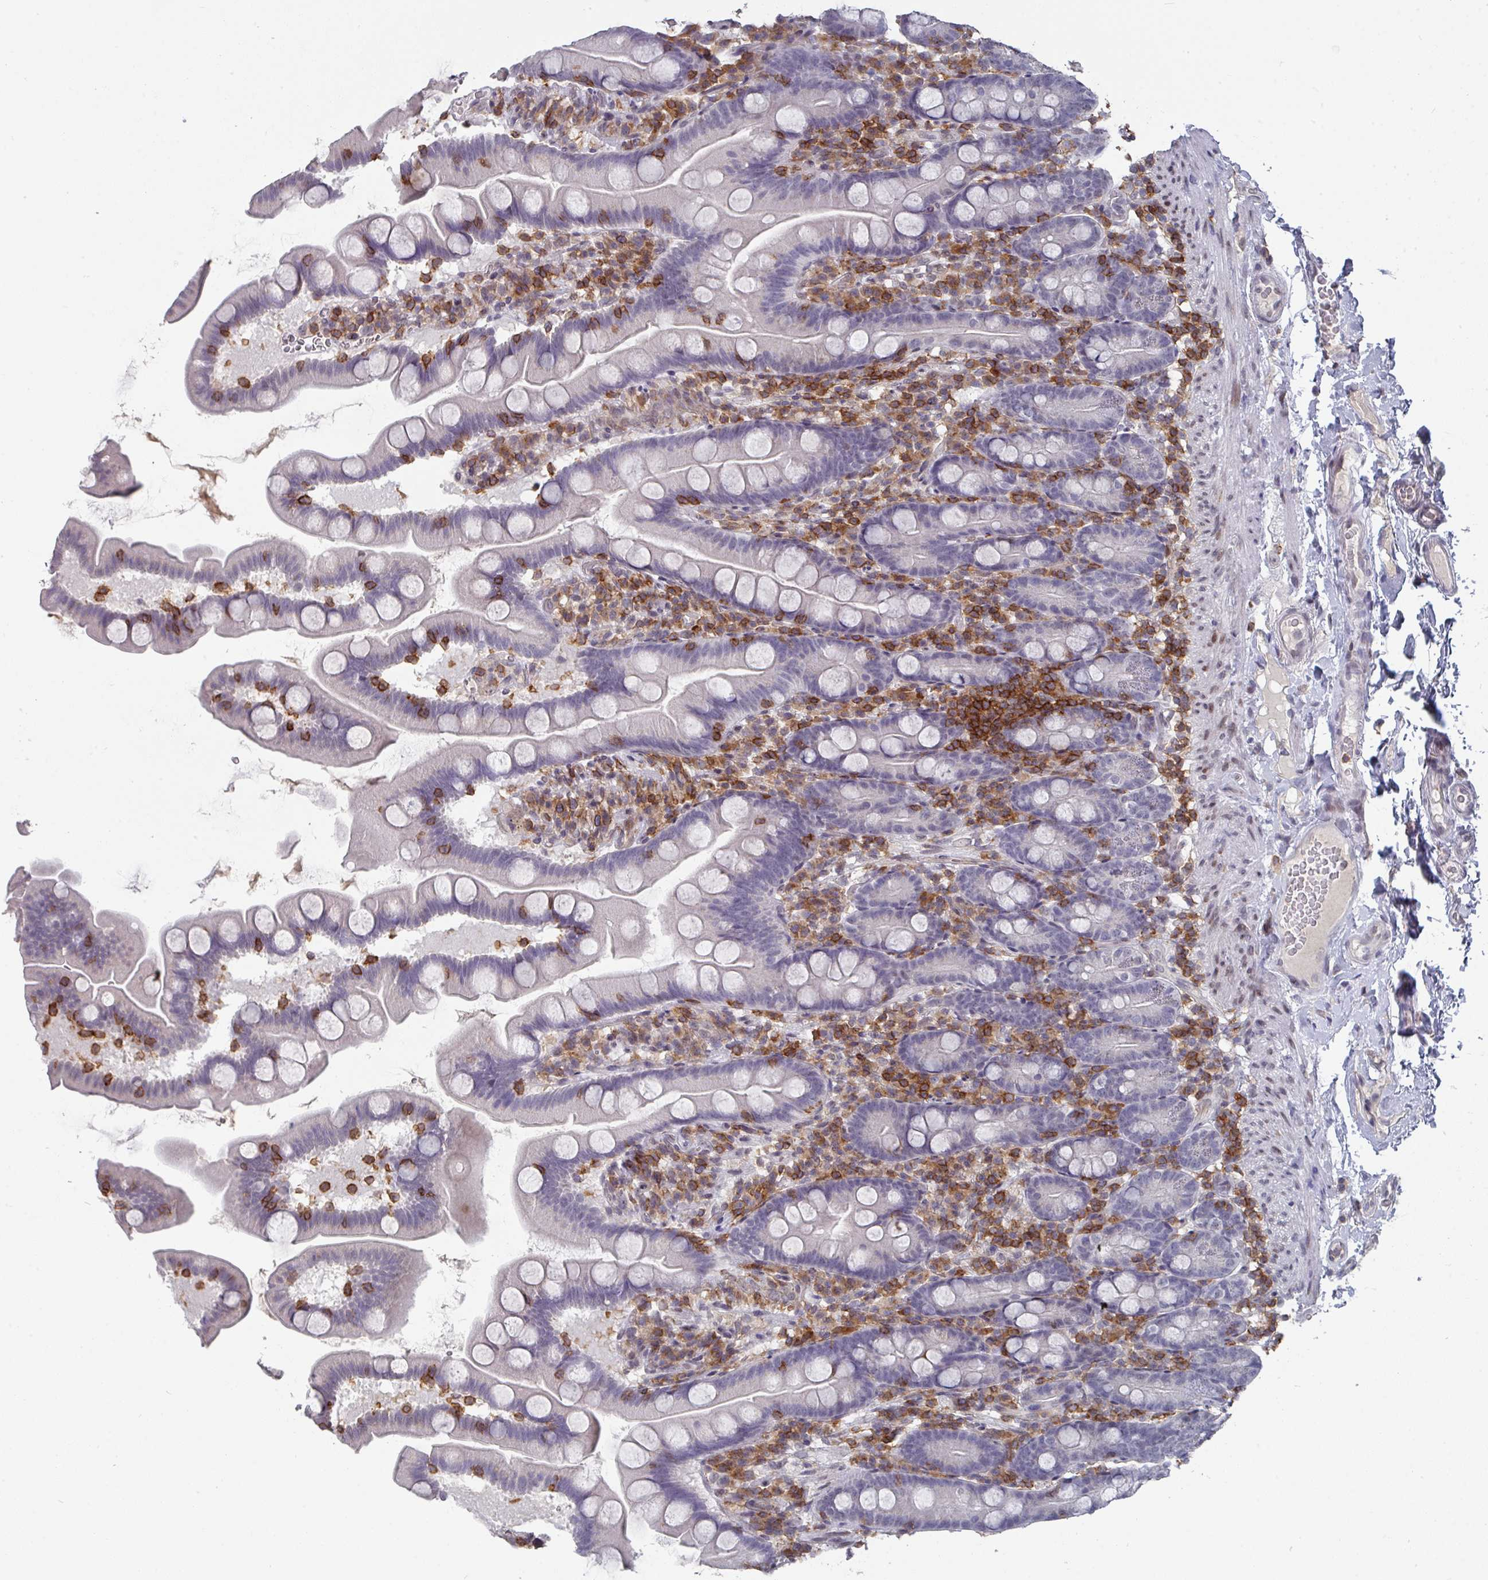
{"staining": {"intensity": "negative", "quantity": "none", "location": "none"}, "tissue": "small intestine", "cell_type": "Glandular cells", "image_type": "normal", "snomed": [{"axis": "morphology", "description": "Normal tissue, NOS"}, {"axis": "topography", "description": "Small intestine"}], "caption": "DAB immunohistochemical staining of unremarkable small intestine exhibits no significant expression in glandular cells. Nuclei are stained in blue.", "gene": "RASAL3", "patient": {"sex": "female", "age": 68}}